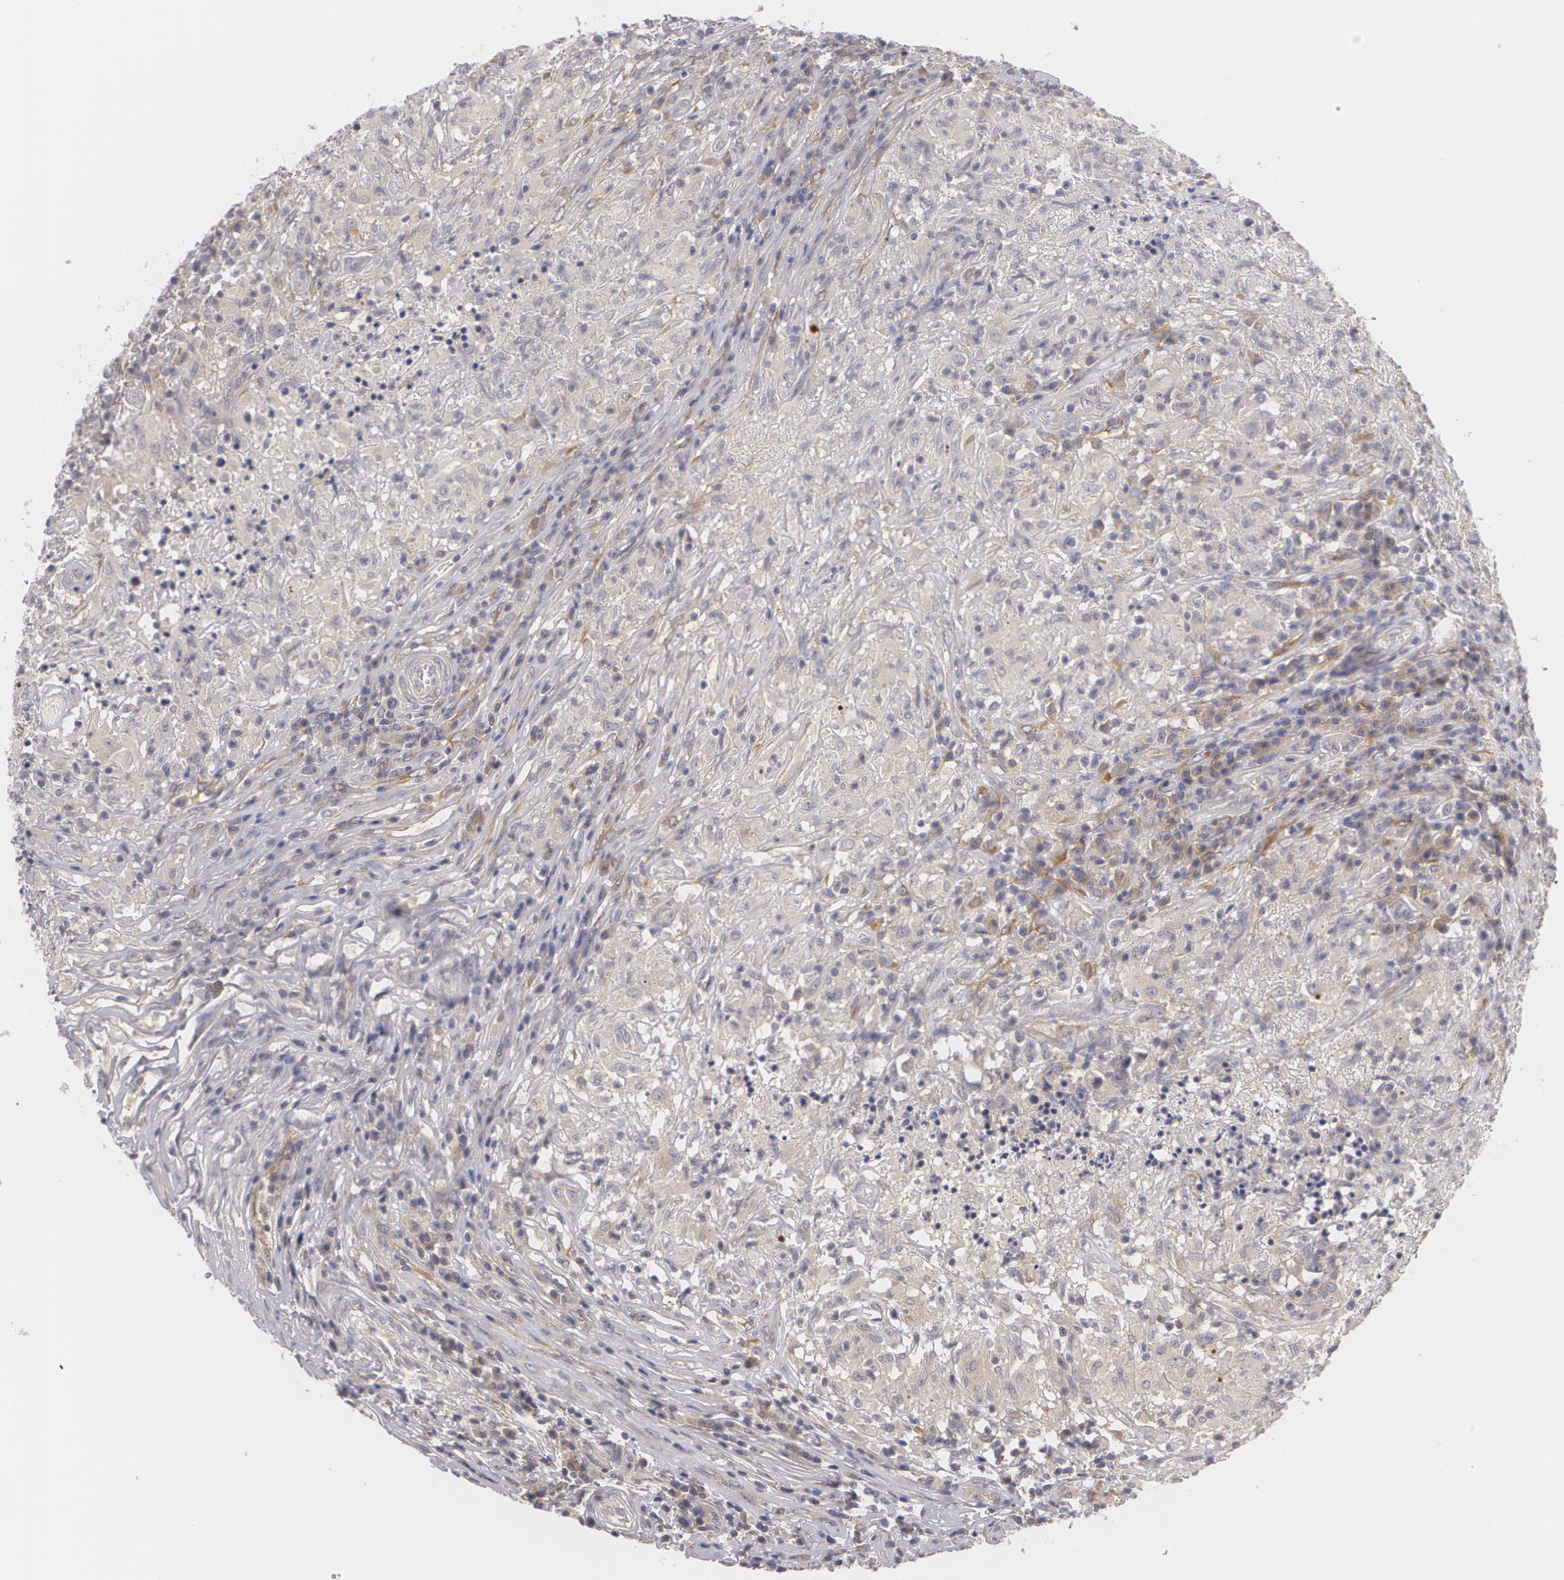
{"staining": {"intensity": "weak", "quantity": "25%-75%", "location": "cytoplasmic/membranous"}, "tissue": "testis cancer", "cell_type": "Tumor cells", "image_type": "cancer", "snomed": [{"axis": "morphology", "description": "Seminoma, NOS"}, {"axis": "topography", "description": "Testis"}], "caption": "About 25%-75% of tumor cells in human testis seminoma display weak cytoplasmic/membranous protein staining as visualized by brown immunohistochemical staining.", "gene": "CASK", "patient": {"sex": "male", "age": 34}}